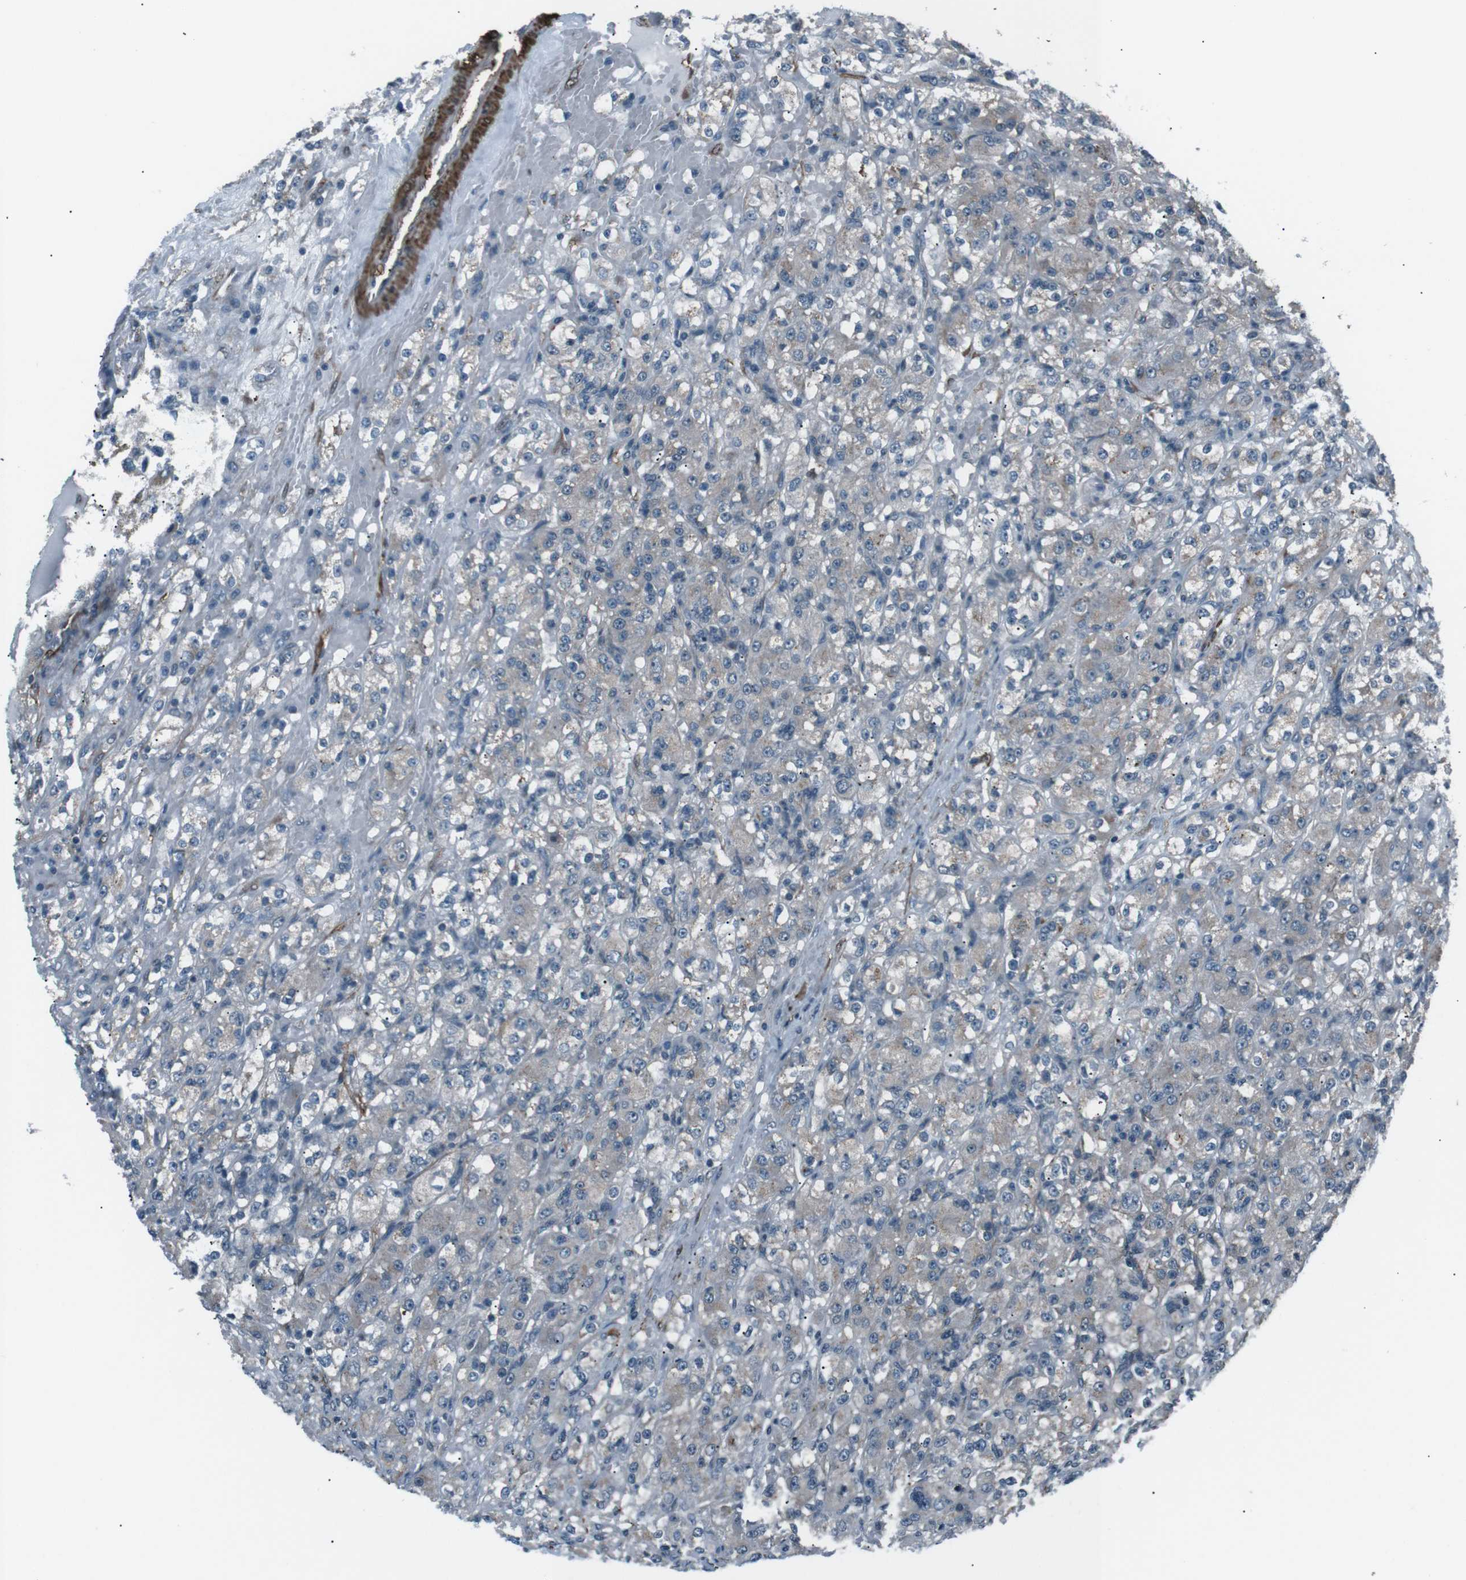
{"staining": {"intensity": "negative", "quantity": "none", "location": "none"}, "tissue": "renal cancer", "cell_type": "Tumor cells", "image_type": "cancer", "snomed": [{"axis": "morphology", "description": "Normal tissue, NOS"}, {"axis": "morphology", "description": "Adenocarcinoma, NOS"}, {"axis": "topography", "description": "Kidney"}], "caption": "This is a micrograph of IHC staining of adenocarcinoma (renal), which shows no staining in tumor cells.", "gene": "PDLIM5", "patient": {"sex": "male", "age": 61}}